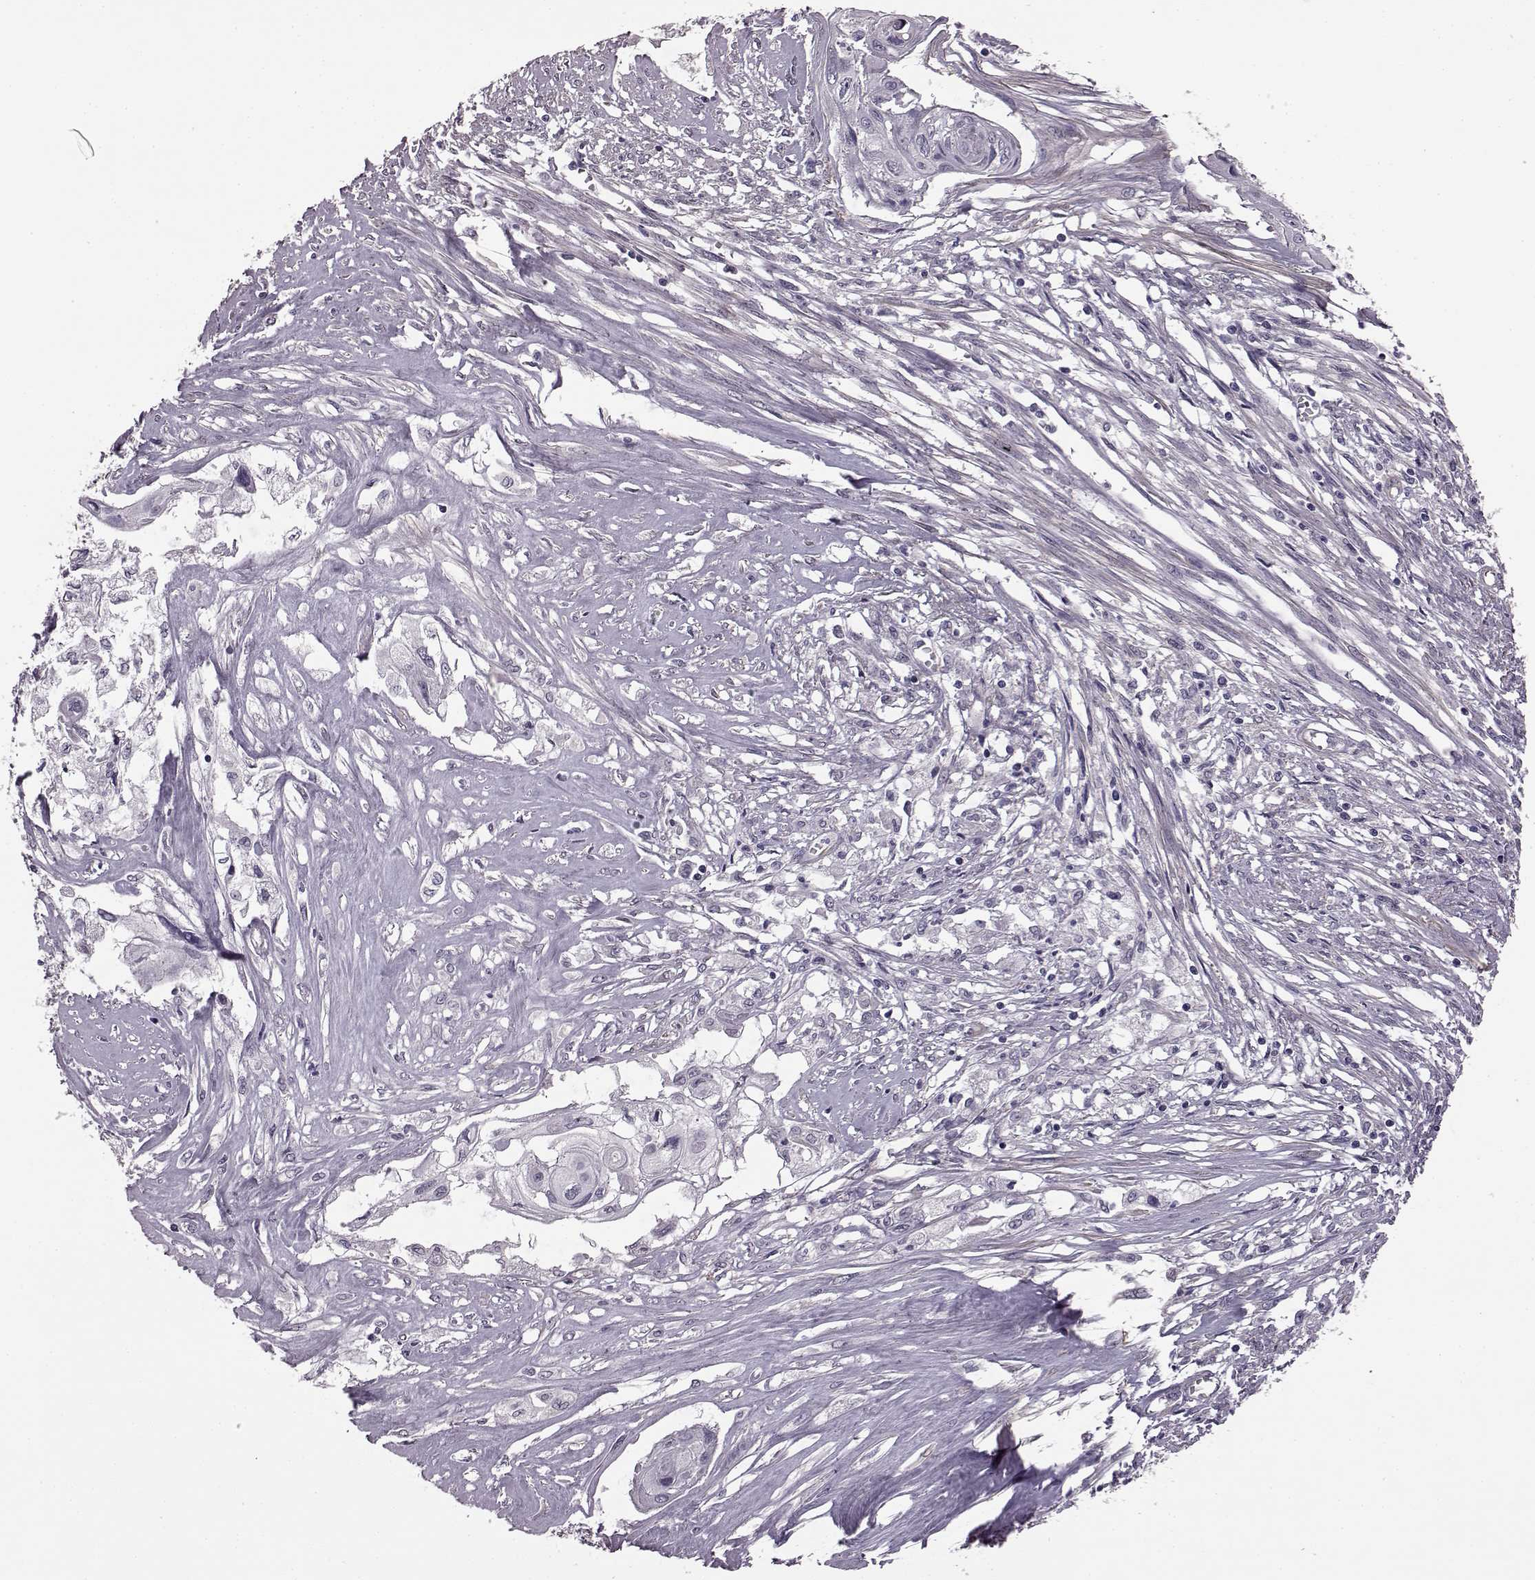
{"staining": {"intensity": "negative", "quantity": "none", "location": "none"}, "tissue": "cervical cancer", "cell_type": "Tumor cells", "image_type": "cancer", "snomed": [{"axis": "morphology", "description": "Squamous cell carcinoma, NOS"}, {"axis": "topography", "description": "Cervix"}], "caption": "An immunohistochemistry photomicrograph of cervical squamous cell carcinoma is shown. There is no staining in tumor cells of cervical squamous cell carcinoma.", "gene": "GRK1", "patient": {"sex": "female", "age": 49}}